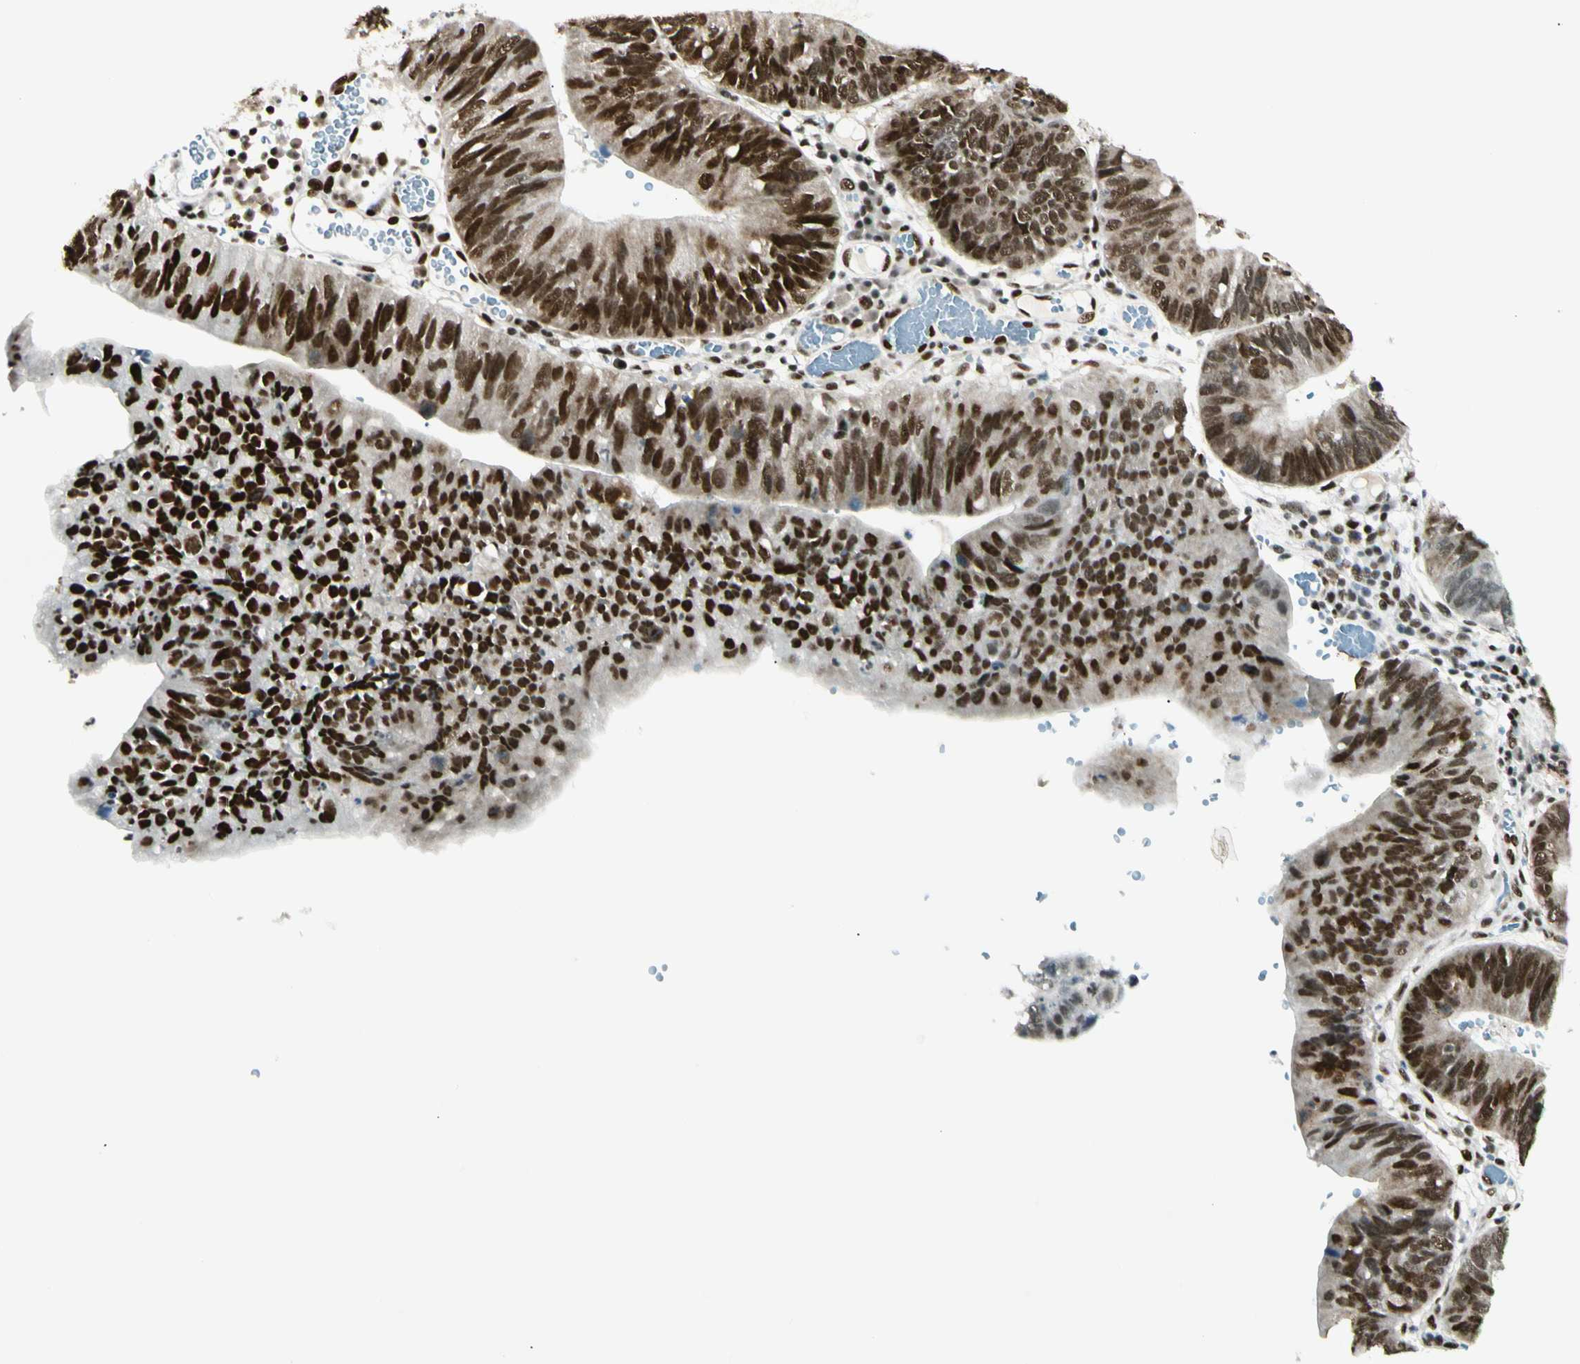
{"staining": {"intensity": "strong", "quantity": ">75%", "location": "cytoplasmic/membranous,nuclear"}, "tissue": "stomach cancer", "cell_type": "Tumor cells", "image_type": "cancer", "snomed": [{"axis": "morphology", "description": "Adenocarcinoma, NOS"}, {"axis": "topography", "description": "Stomach"}], "caption": "Immunohistochemistry micrograph of neoplastic tissue: stomach cancer stained using IHC shows high levels of strong protein expression localized specifically in the cytoplasmic/membranous and nuclear of tumor cells, appearing as a cytoplasmic/membranous and nuclear brown color.", "gene": "FUS", "patient": {"sex": "male", "age": 59}}